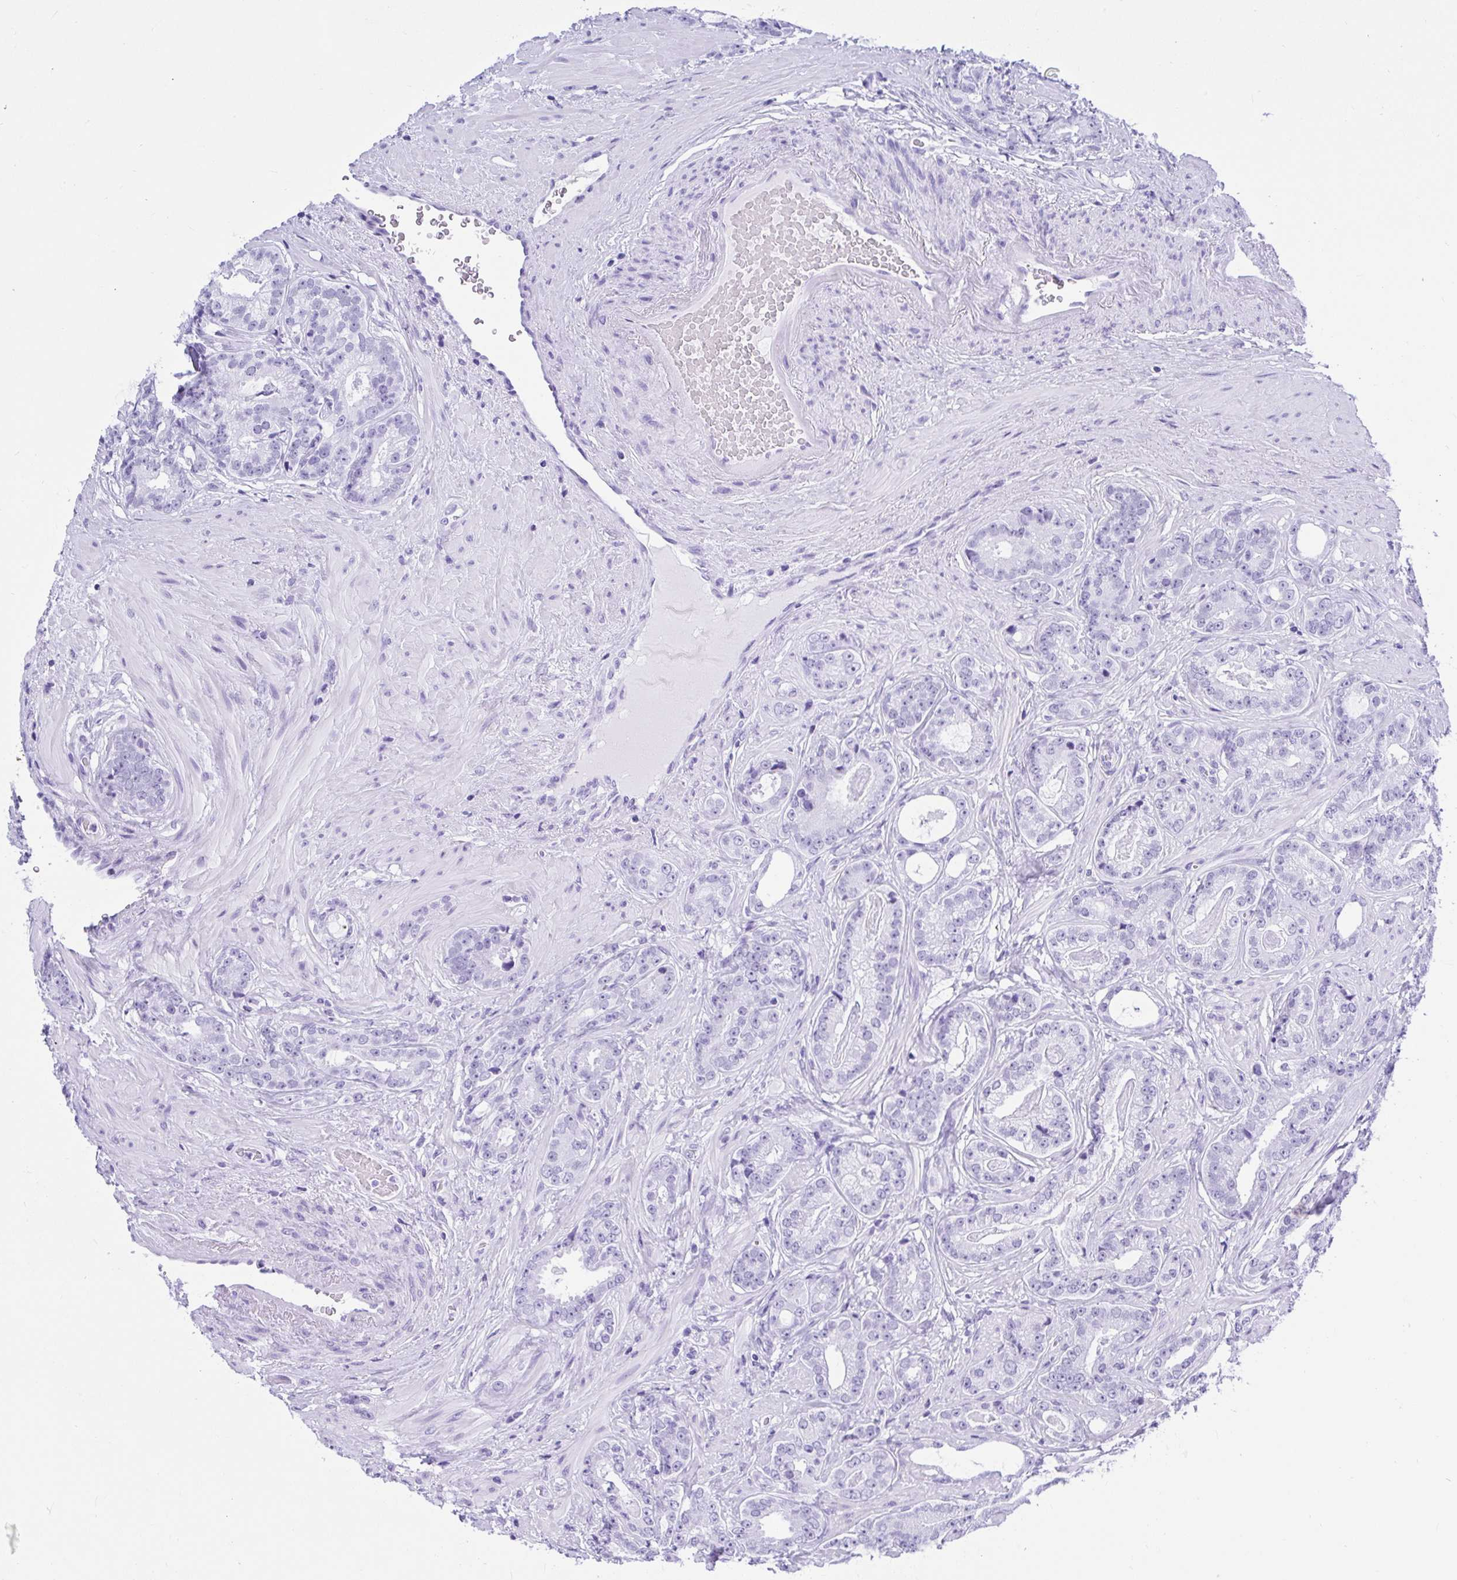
{"staining": {"intensity": "negative", "quantity": "none", "location": "none"}, "tissue": "prostate cancer", "cell_type": "Tumor cells", "image_type": "cancer", "snomed": [{"axis": "morphology", "description": "Adenocarcinoma, Low grade"}, {"axis": "topography", "description": "Prostate"}], "caption": "There is no significant staining in tumor cells of low-grade adenocarcinoma (prostate).", "gene": "THOP1", "patient": {"sex": "male", "age": 61}}